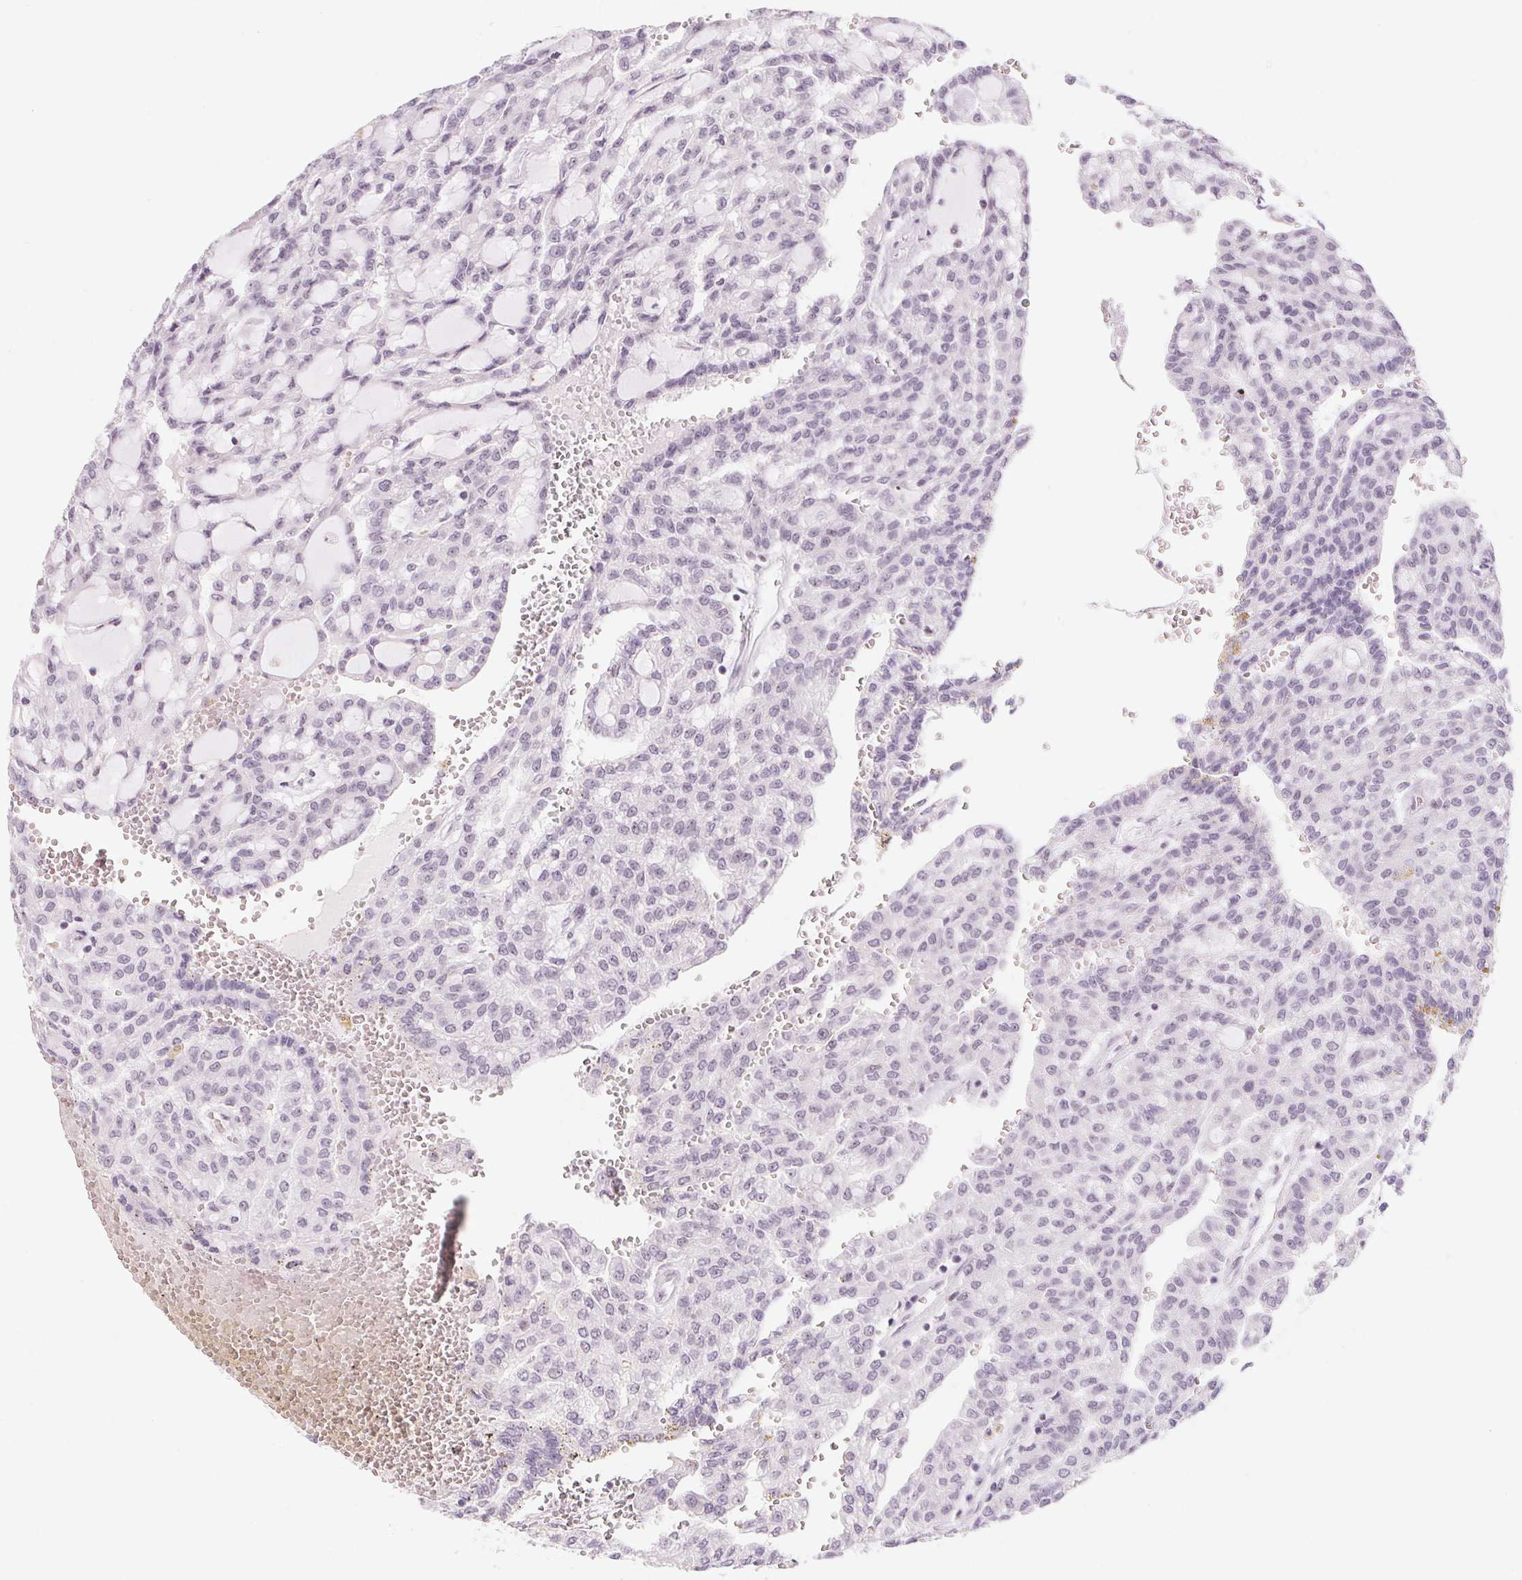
{"staining": {"intensity": "negative", "quantity": "none", "location": "none"}, "tissue": "renal cancer", "cell_type": "Tumor cells", "image_type": "cancer", "snomed": [{"axis": "morphology", "description": "Adenocarcinoma, NOS"}, {"axis": "topography", "description": "Kidney"}], "caption": "There is no significant staining in tumor cells of renal cancer. Nuclei are stained in blue.", "gene": "ZIC4", "patient": {"sex": "male", "age": 63}}